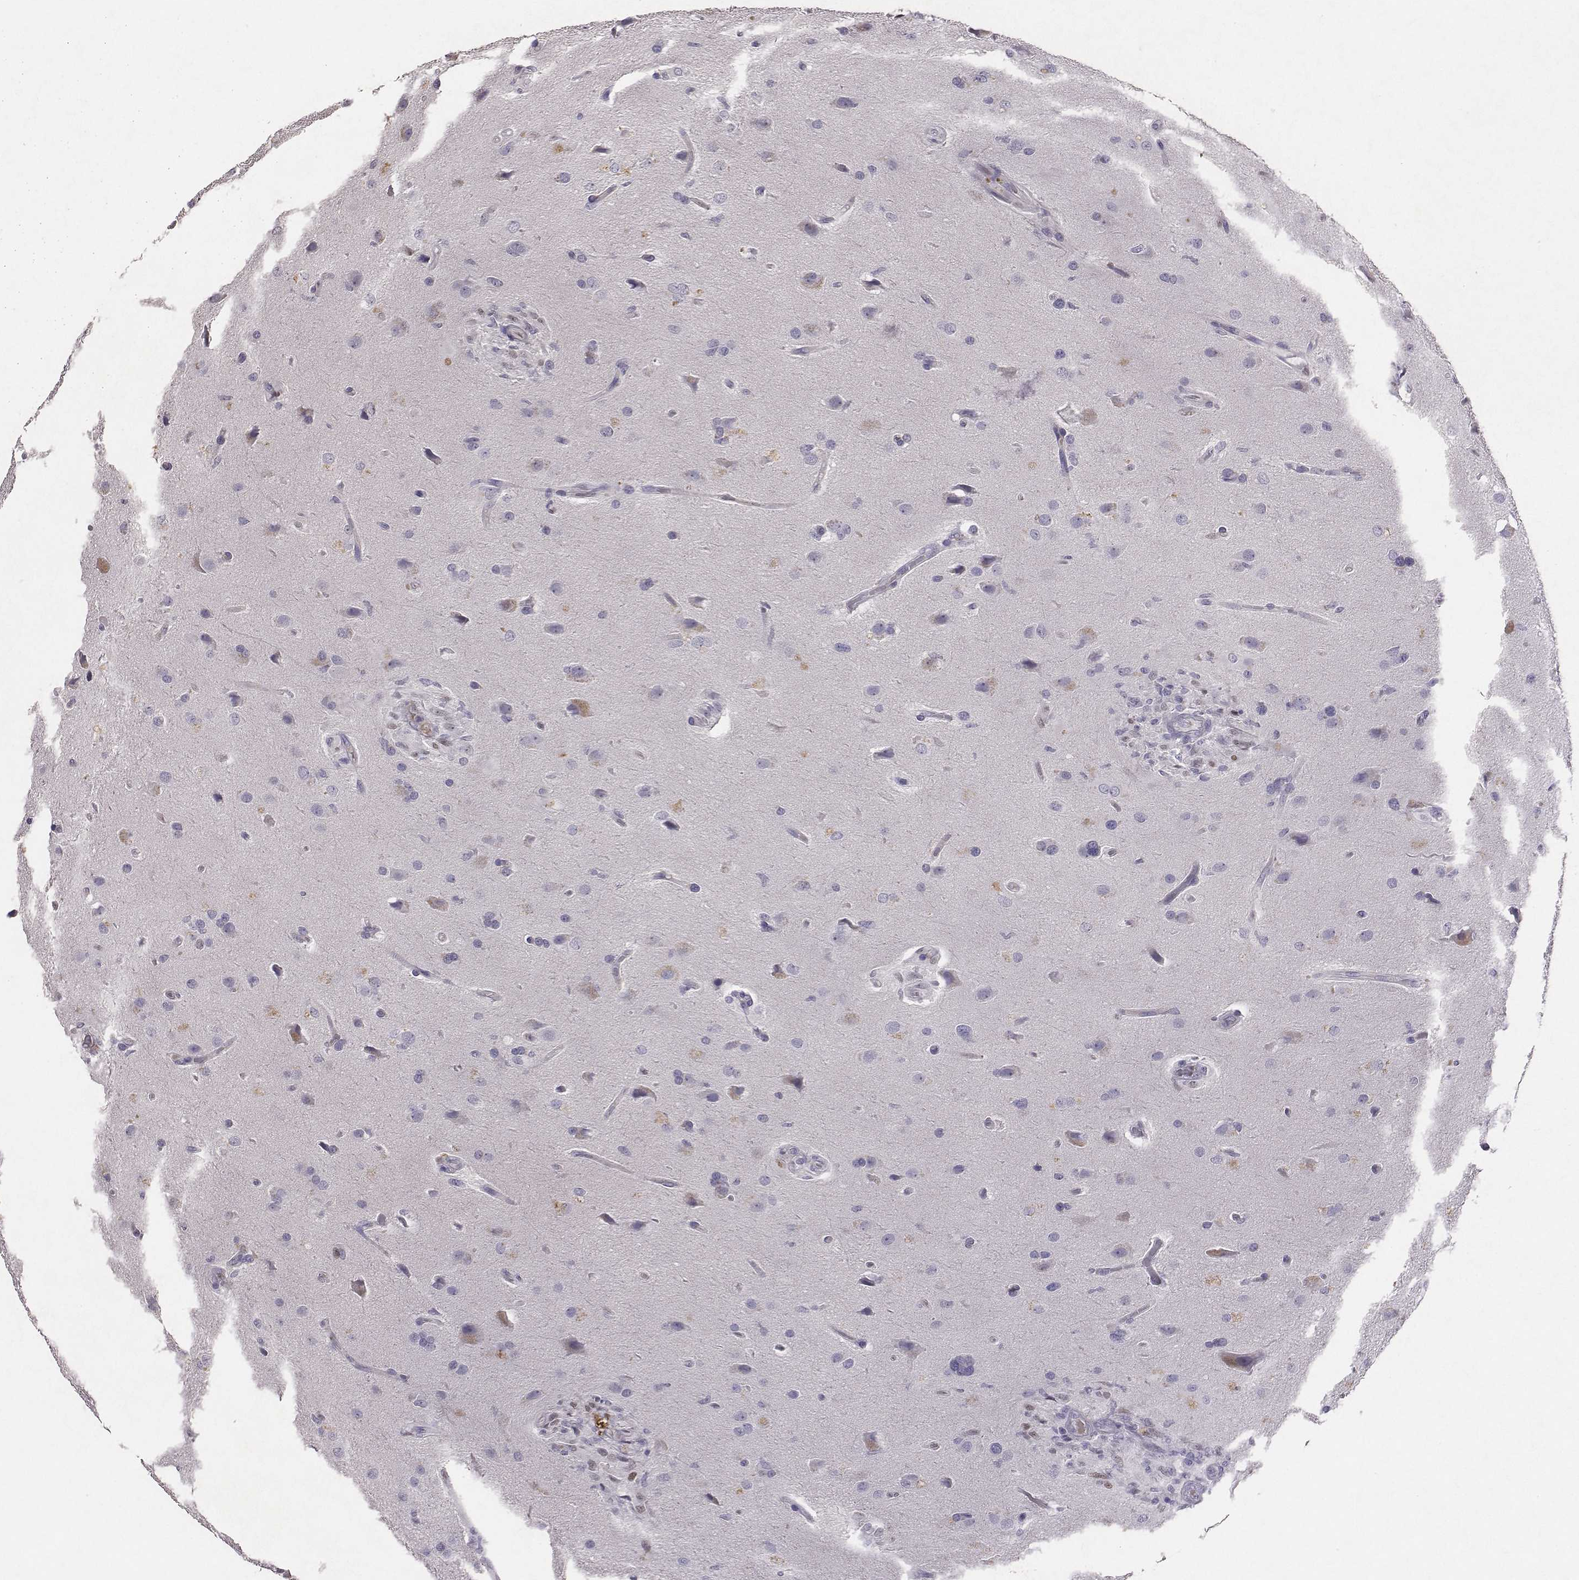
{"staining": {"intensity": "negative", "quantity": "none", "location": "none"}, "tissue": "glioma", "cell_type": "Tumor cells", "image_type": "cancer", "snomed": [{"axis": "morphology", "description": "Glioma, malignant, High grade"}, {"axis": "topography", "description": "Brain"}], "caption": "DAB (3,3'-diaminobenzidine) immunohistochemical staining of glioma exhibits no significant staining in tumor cells.", "gene": "EN1", "patient": {"sex": "male", "age": 68}}